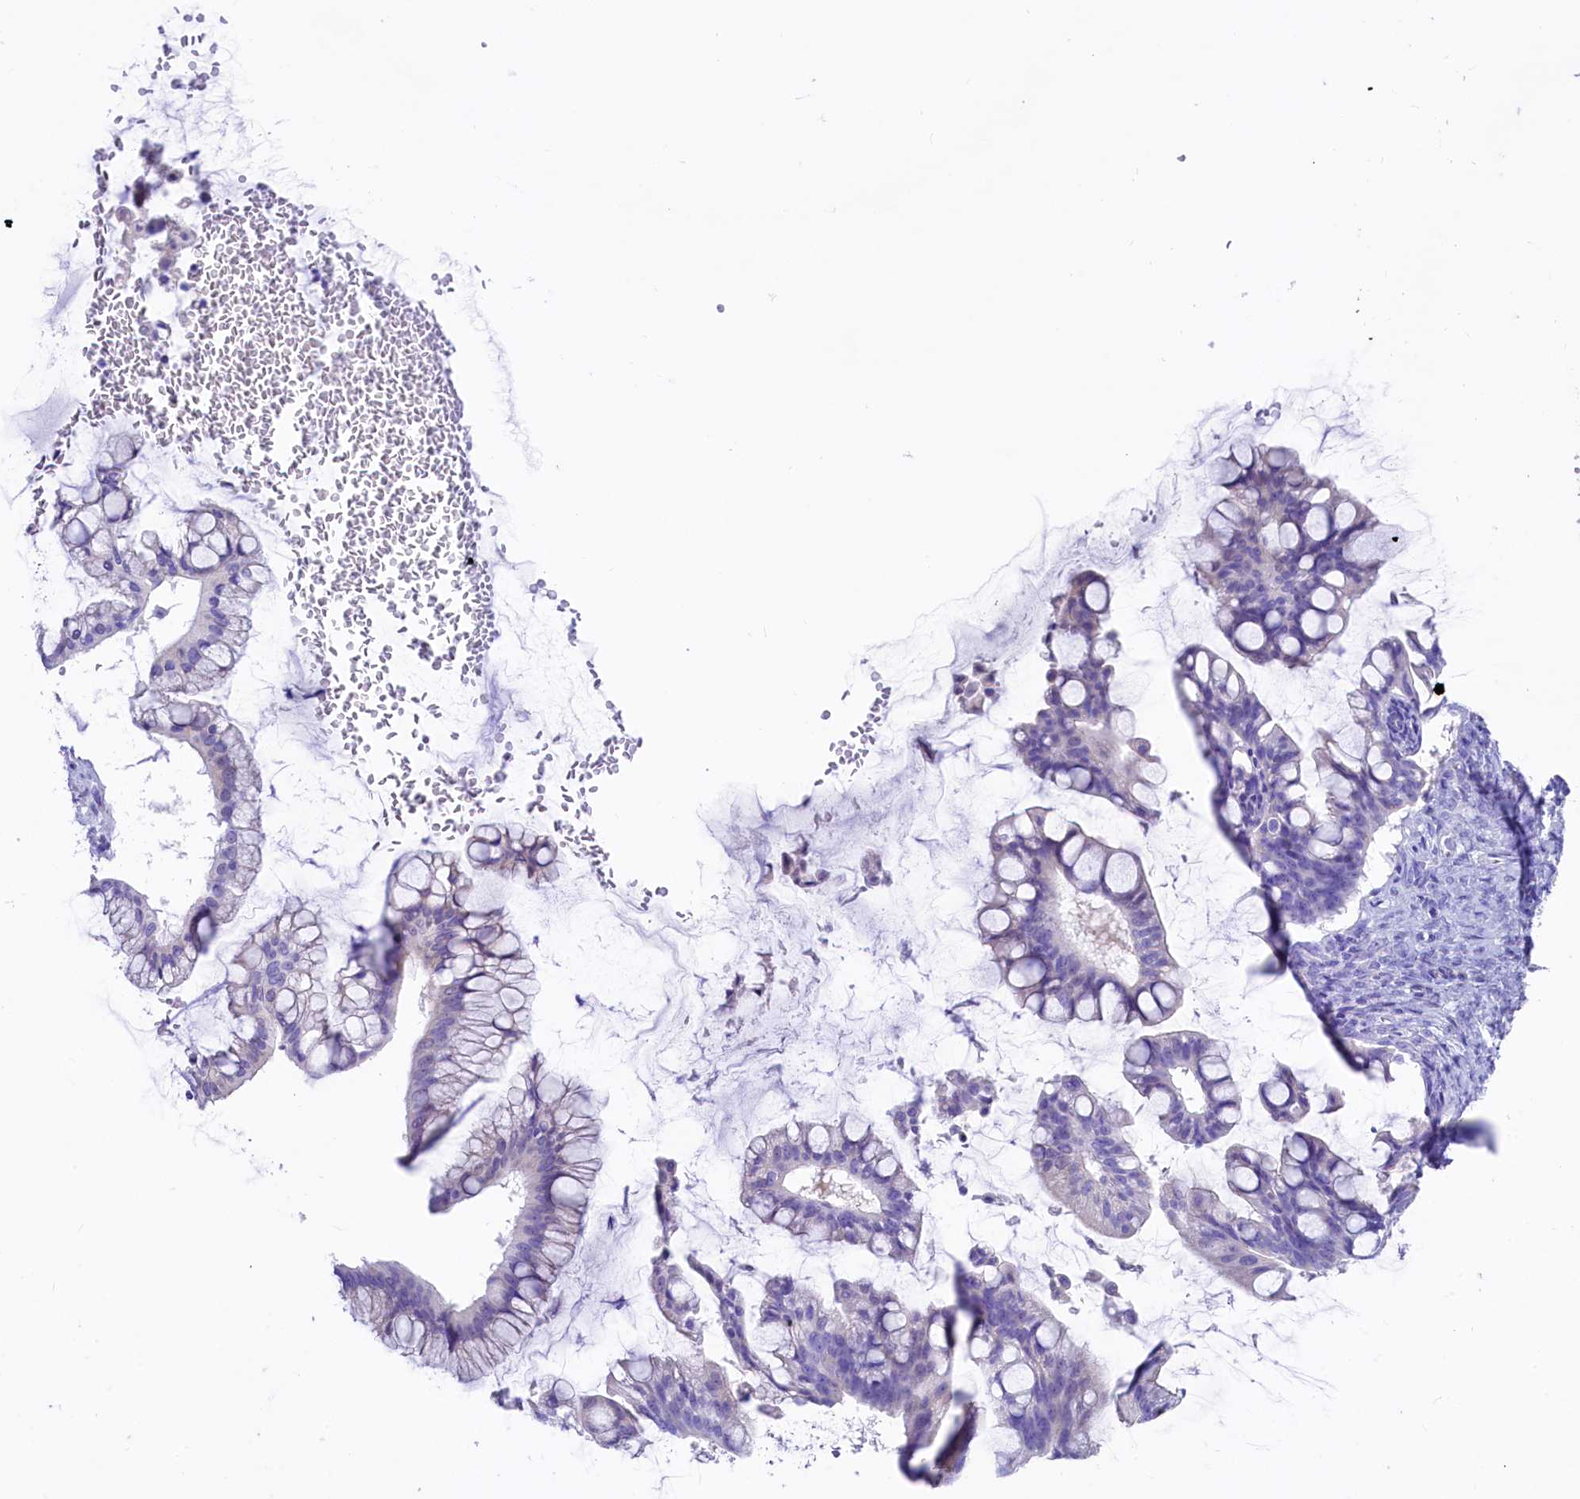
{"staining": {"intensity": "negative", "quantity": "none", "location": "none"}, "tissue": "ovarian cancer", "cell_type": "Tumor cells", "image_type": "cancer", "snomed": [{"axis": "morphology", "description": "Cystadenocarcinoma, mucinous, NOS"}, {"axis": "topography", "description": "Ovary"}], "caption": "Immunohistochemistry (IHC) of human ovarian cancer (mucinous cystadenocarcinoma) shows no expression in tumor cells.", "gene": "RBP3", "patient": {"sex": "female", "age": 73}}